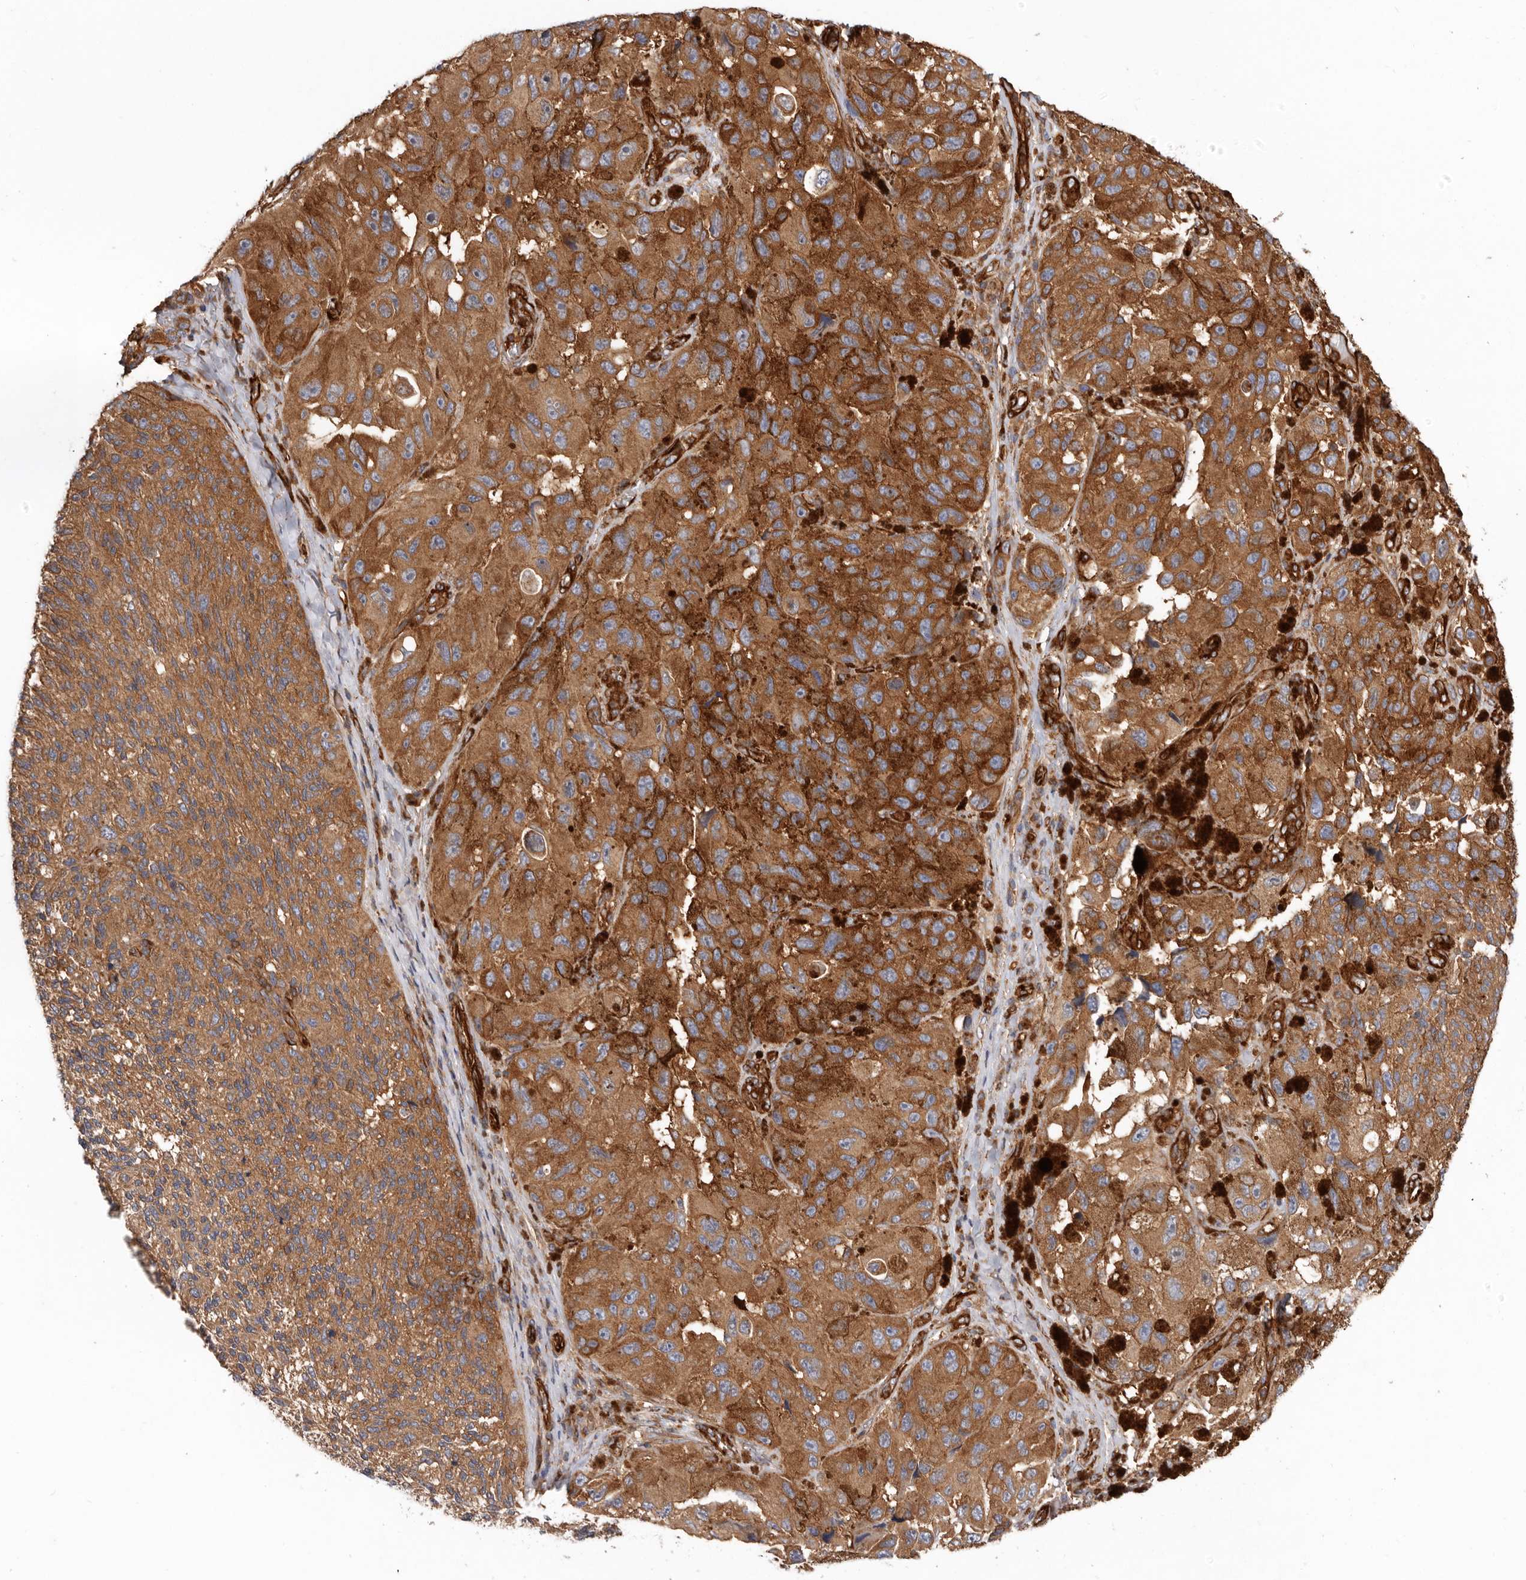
{"staining": {"intensity": "moderate", "quantity": ">75%", "location": "cytoplasmic/membranous"}, "tissue": "melanoma", "cell_type": "Tumor cells", "image_type": "cancer", "snomed": [{"axis": "morphology", "description": "Malignant melanoma, NOS"}, {"axis": "topography", "description": "Skin"}], "caption": "Protein expression analysis of human malignant melanoma reveals moderate cytoplasmic/membranous positivity in approximately >75% of tumor cells.", "gene": "TMC7", "patient": {"sex": "female", "age": 73}}